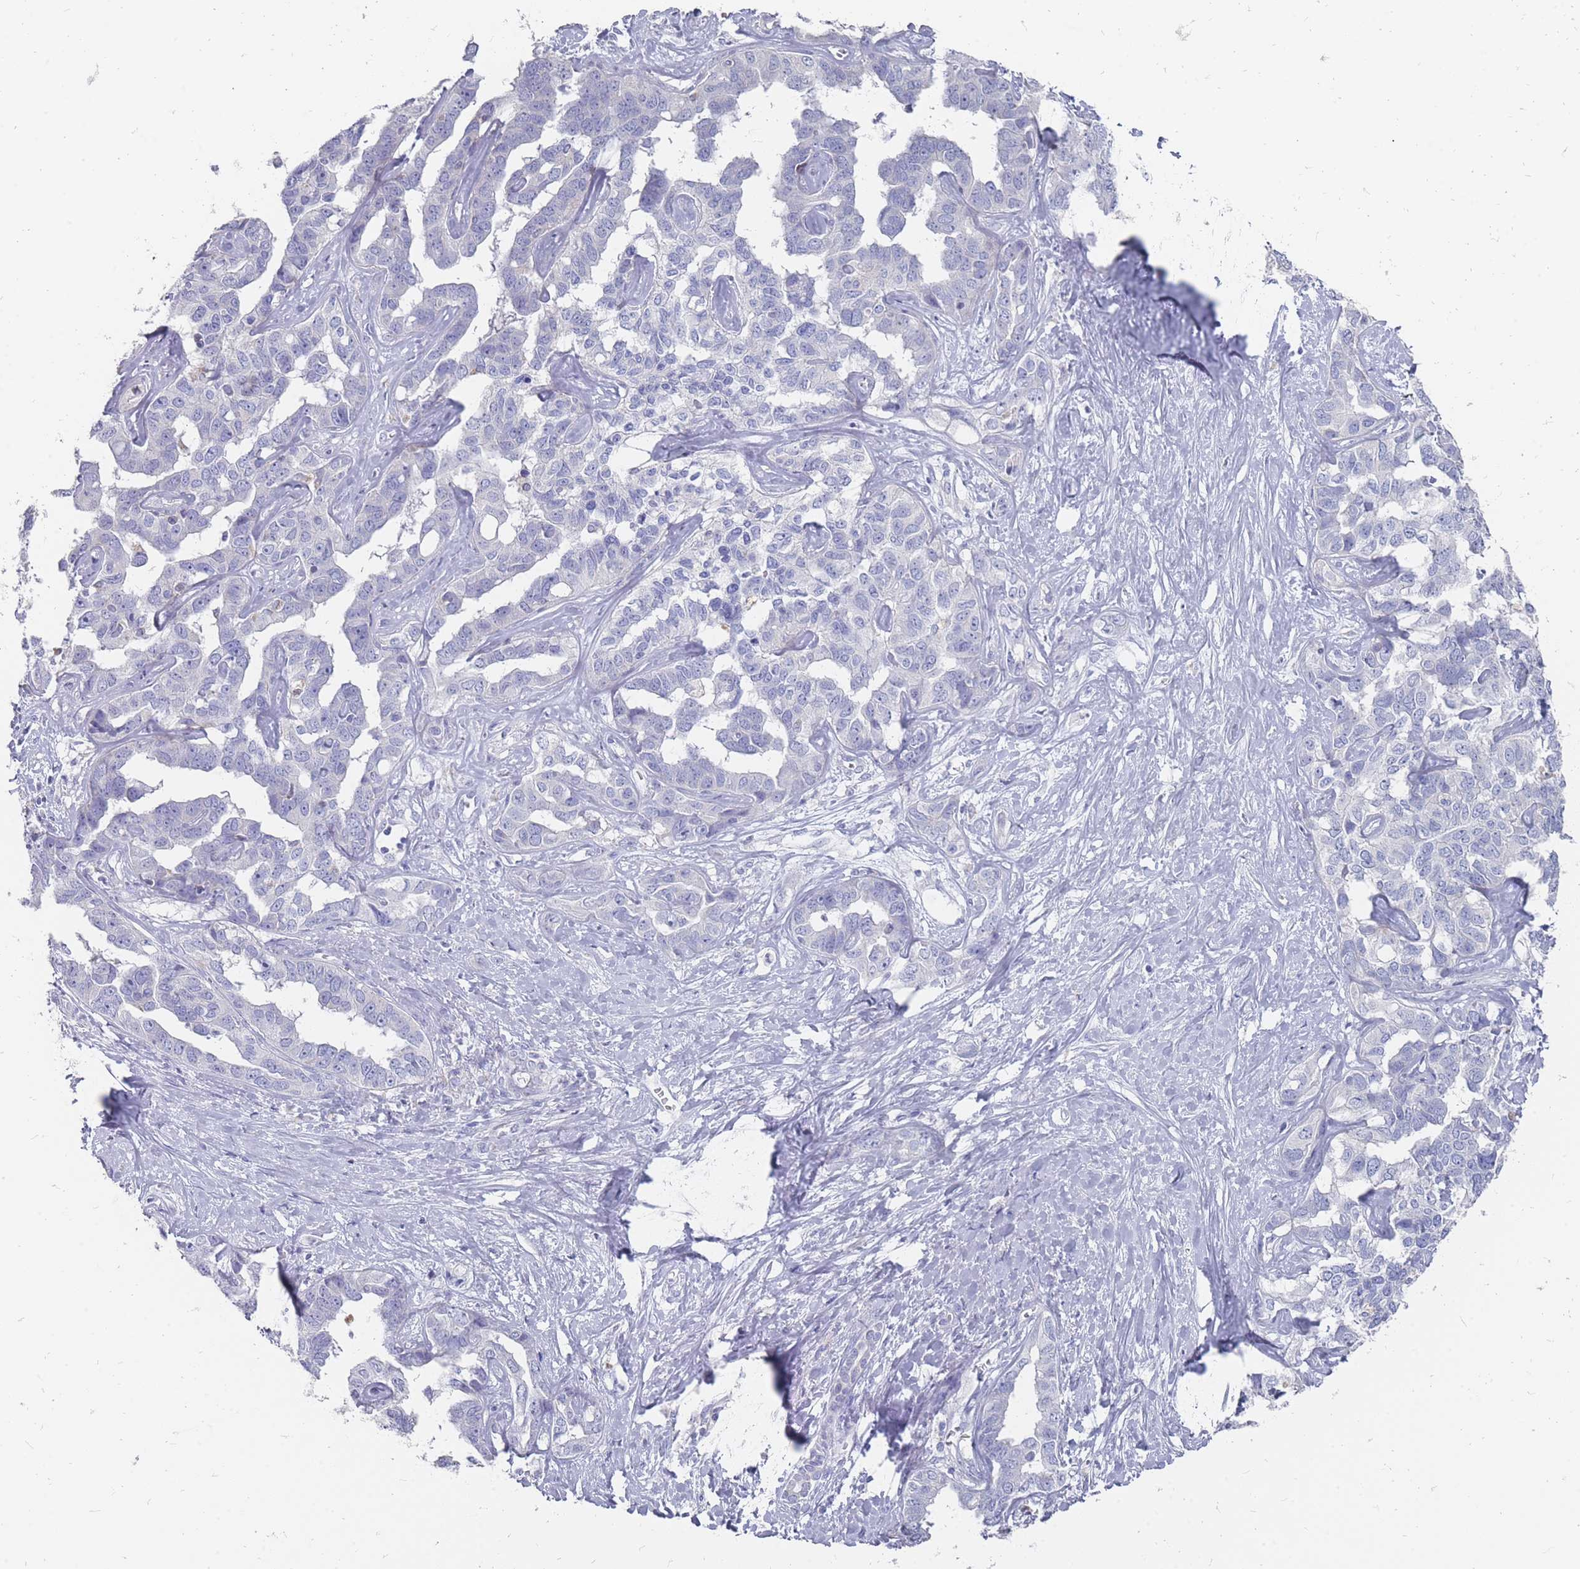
{"staining": {"intensity": "negative", "quantity": "none", "location": "none"}, "tissue": "liver cancer", "cell_type": "Tumor cells", "image_type": "cancer", "snomed": [{"axis": "morphology", "description": "Cholangiocarcinoma"}, {"axis": "topography", "description": "Liver"}], "caption": "The photomicrograph exhibits no significant staining in tumor cells of liver cholangiocarcinoma.", "gene": "OTULINL", "patient": {"sex": "male", "age": 59}}